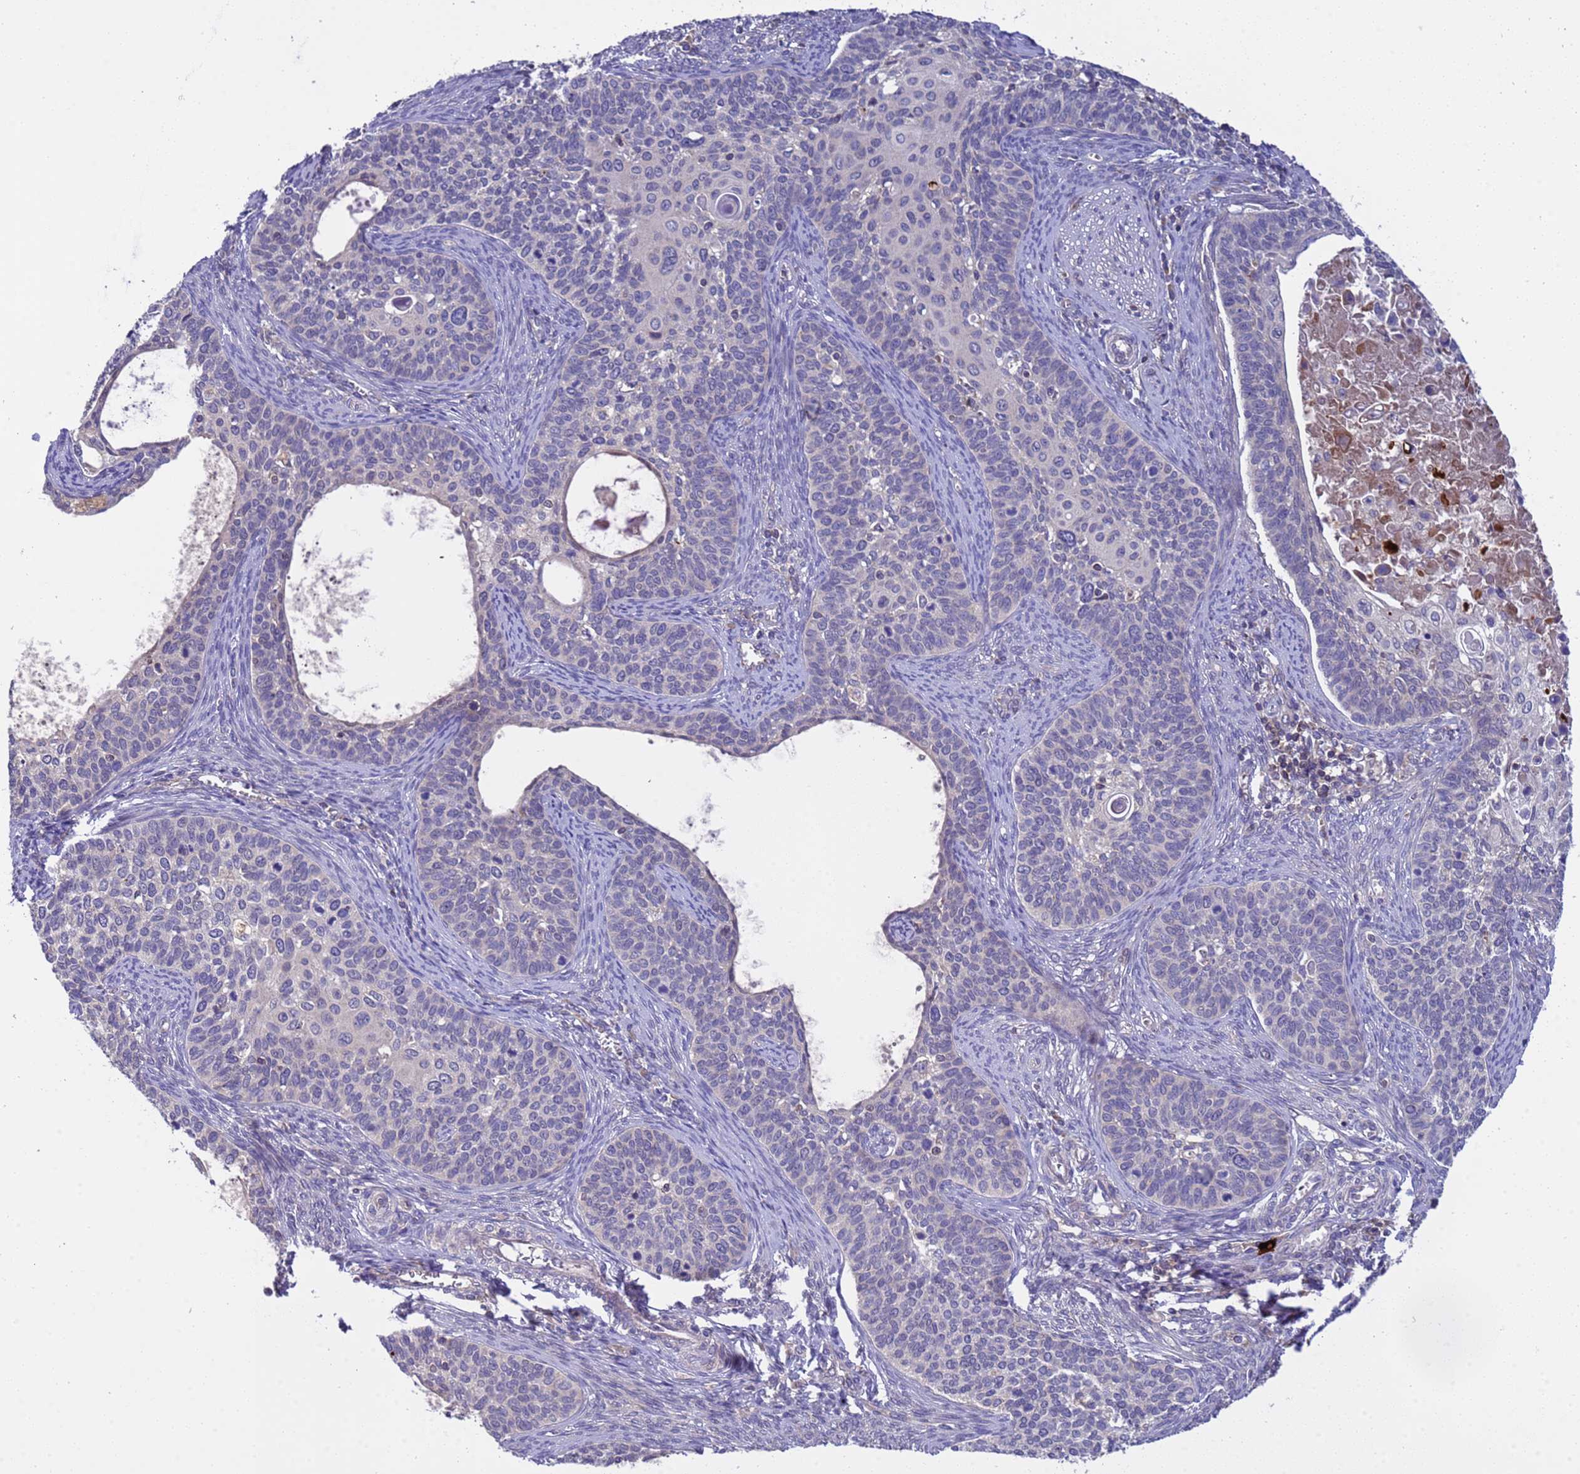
{"staining": {"intensity": "negative", "quantity": "none", "location": "none"}, "tissue": "cervical cancer", "cell_type": "Tumor cells", "image_type": "cancer", "snomed": [{"axis": "morphology", "description": "Squamous cell carcinoma, NOS"}, {"axis": "topography", "description": "Cervix"}], "caption": "IHC micrograph of neoplastic tissue: cervical cancer stained with DAB (3,3'-diaminobenzidine) shows no significant protein expression in tumor cells. (Brightfield microscopy of DAB (3,3'-diaminobenzidine) IHC at high magnification).", "gene": "PARP16", "patient": {"sex": "female", "age": 33}}